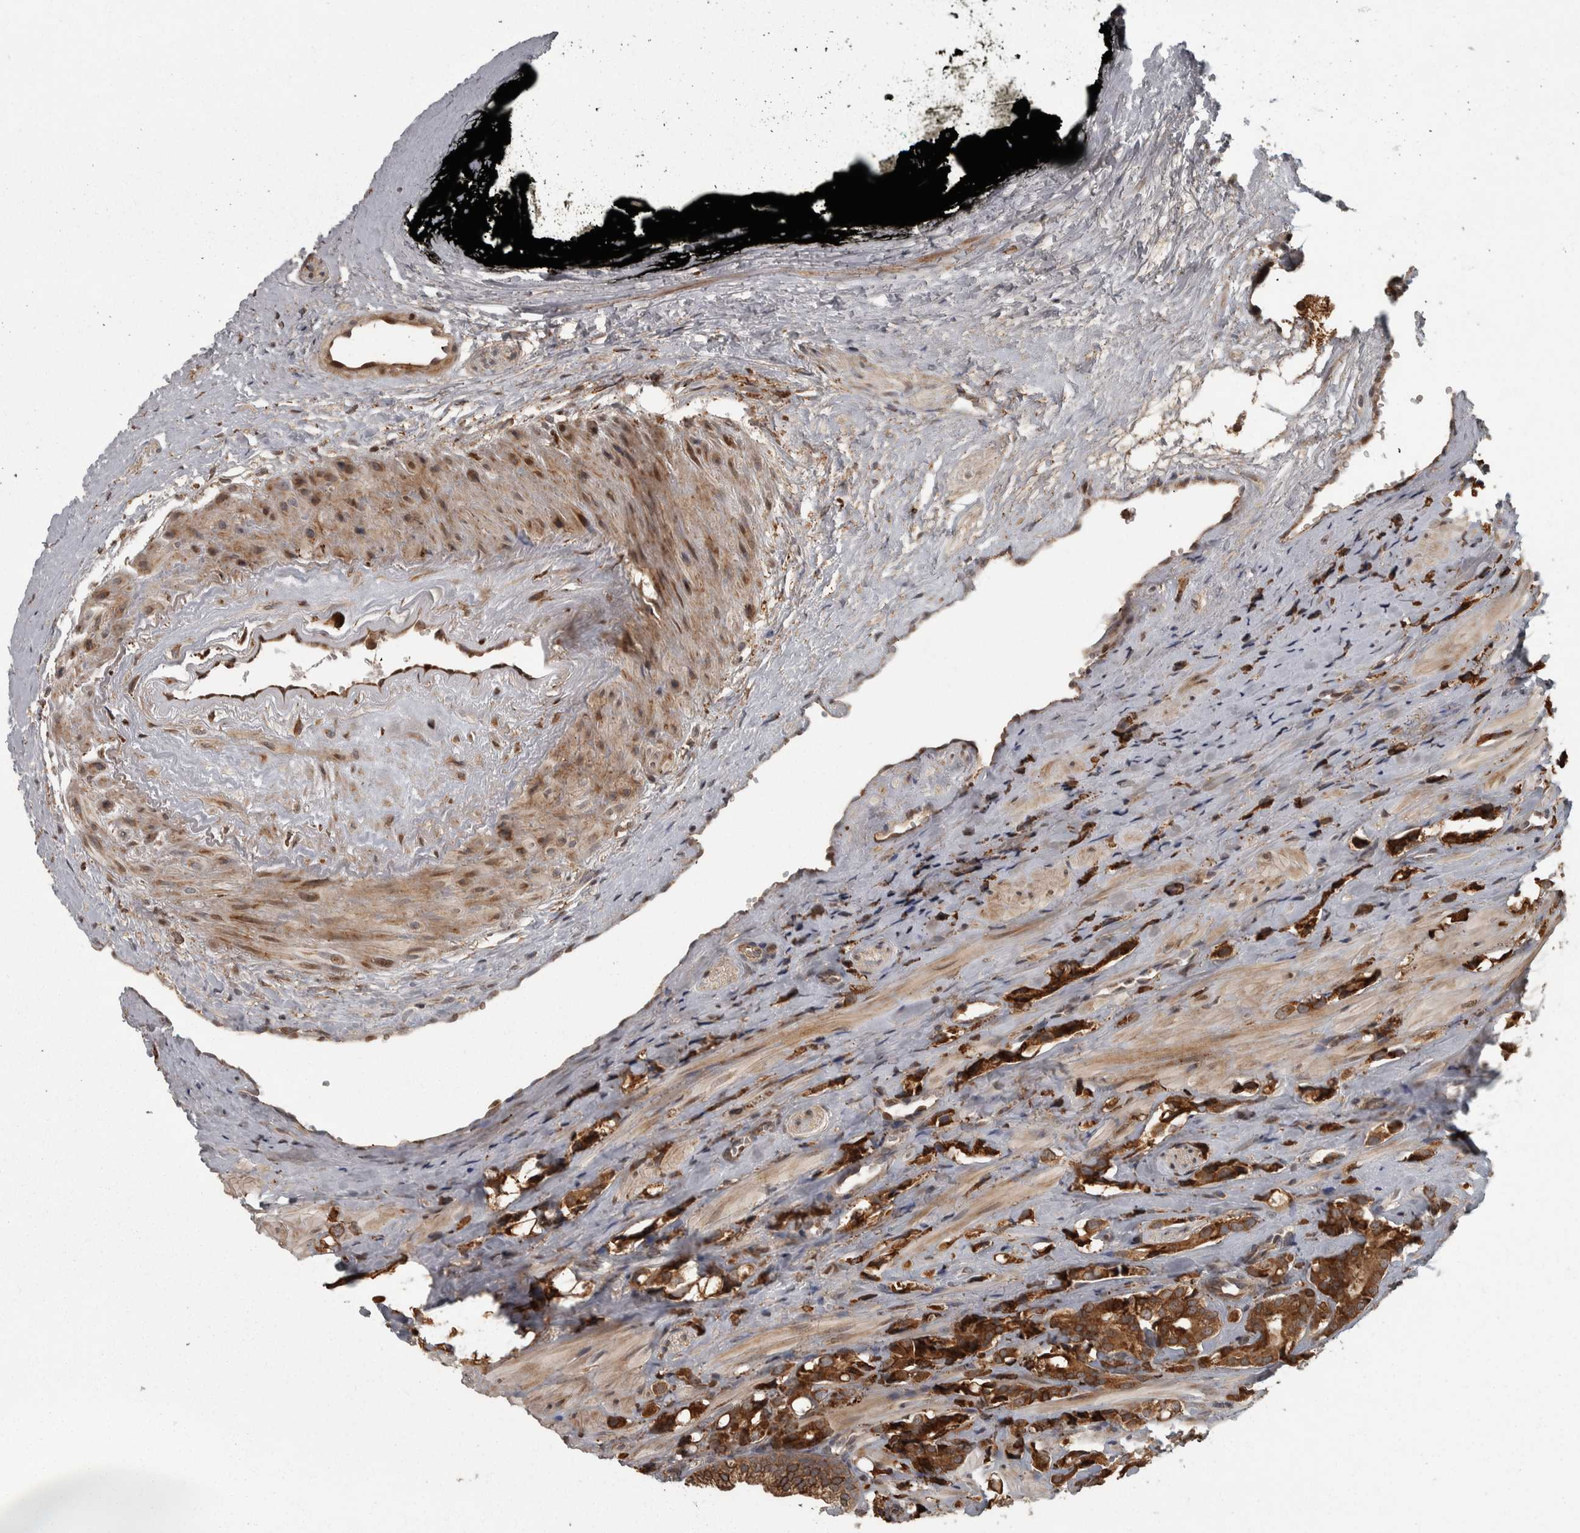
{"staining": {"intensity": "strong", "quantity": ">75%", "location": "cytoplasmic/membranous"}, "tissue": "prostate cancer", "cell_type": "Tumor cells", "image_type": "cancer", "snomed": [{"axis": "morphology", "description": "Adenocarcinoma, High grade"}, {"axis": "topography", "description": "Prostate"}], "caption": "This micrograph demonstrates prostate cancer stained with immunohistochemistry (IHC) to label a protein in brown. The cytoplasmic/membranous of tumor cells show strong positivity for the protein. Nuclei are counter-stained blue.", "gene": "AGBL3", "patient": {"sex": "male", "age": 52}}